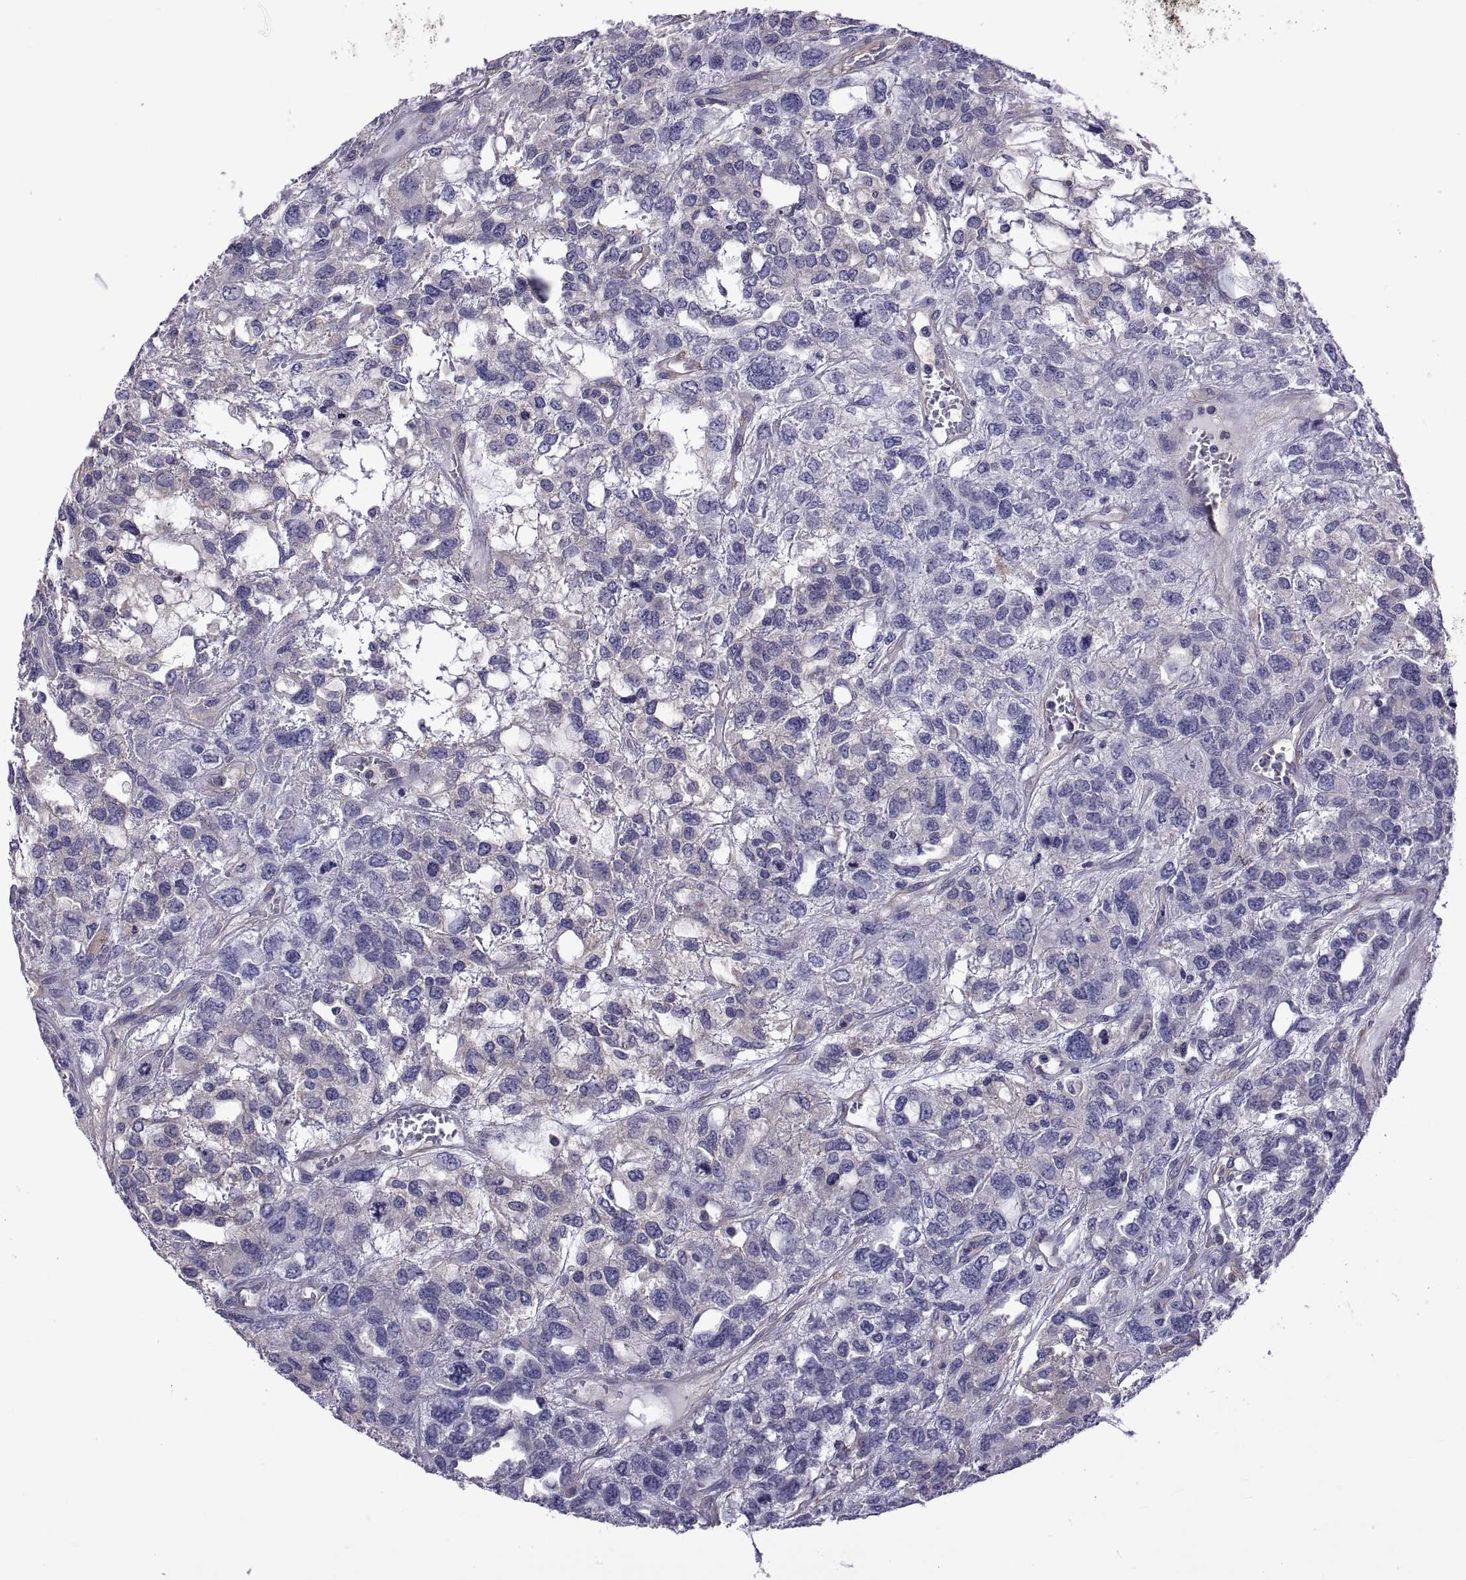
{"staining": {"intensity": "negative", "quantity": "none", "location": "none"}, "tissue": "testis cancer", "cell_type": "Tumor cells", "image_type": "cancer", "snomed": [{"axis": "morphology", "description": "Seminoma, NOS"}, {"axis": "topography", "description": "Testis"}], "caption": "Immunohistochemical staining of human testis seminoma shows no significant staining in tumor cells.", "gene": "TMC3", "patient": {"sex": "male", "age": 52}}